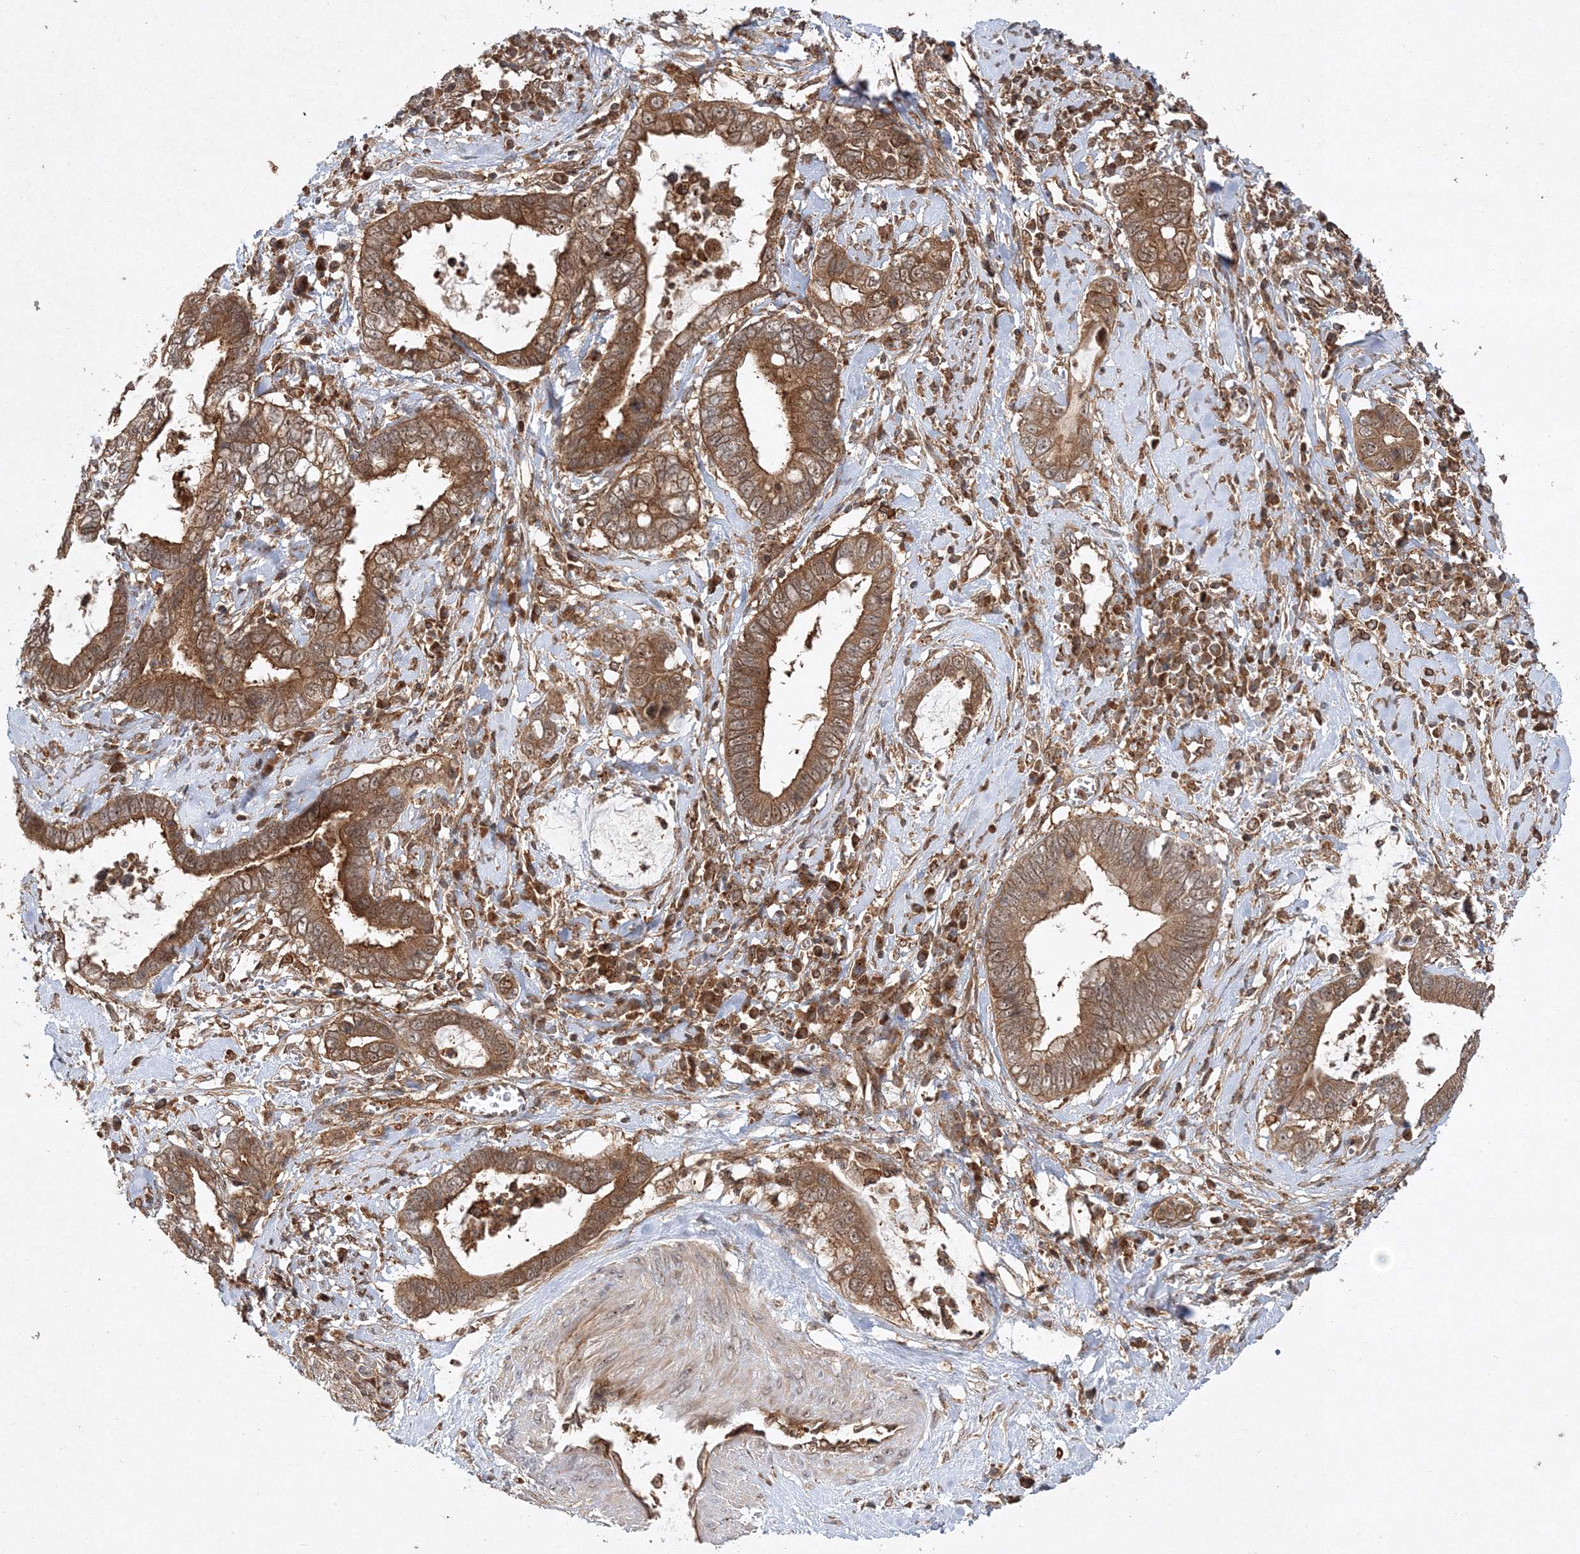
{"staining": {"intensity": "moderate", "quantity": ">75%", "location": "cytoplasmic/membranous"}, "tissue": "cervical cancer", "cell_type": "Tumor cells", "image_type": "cancer", "snomed": [{"axis": "morphology", "description": "Adenocarcinoma, NOS"}, {"axis": "topography", "description": "Cervix"}], "caption": "The photomicrograph reveals a brown stain indicating the presence of a protein in the cytoplasmic/membranous of tumor cells in cervical cancer.", "gene": "WDR37", "patient": {"sex": "female", "age": 44}}